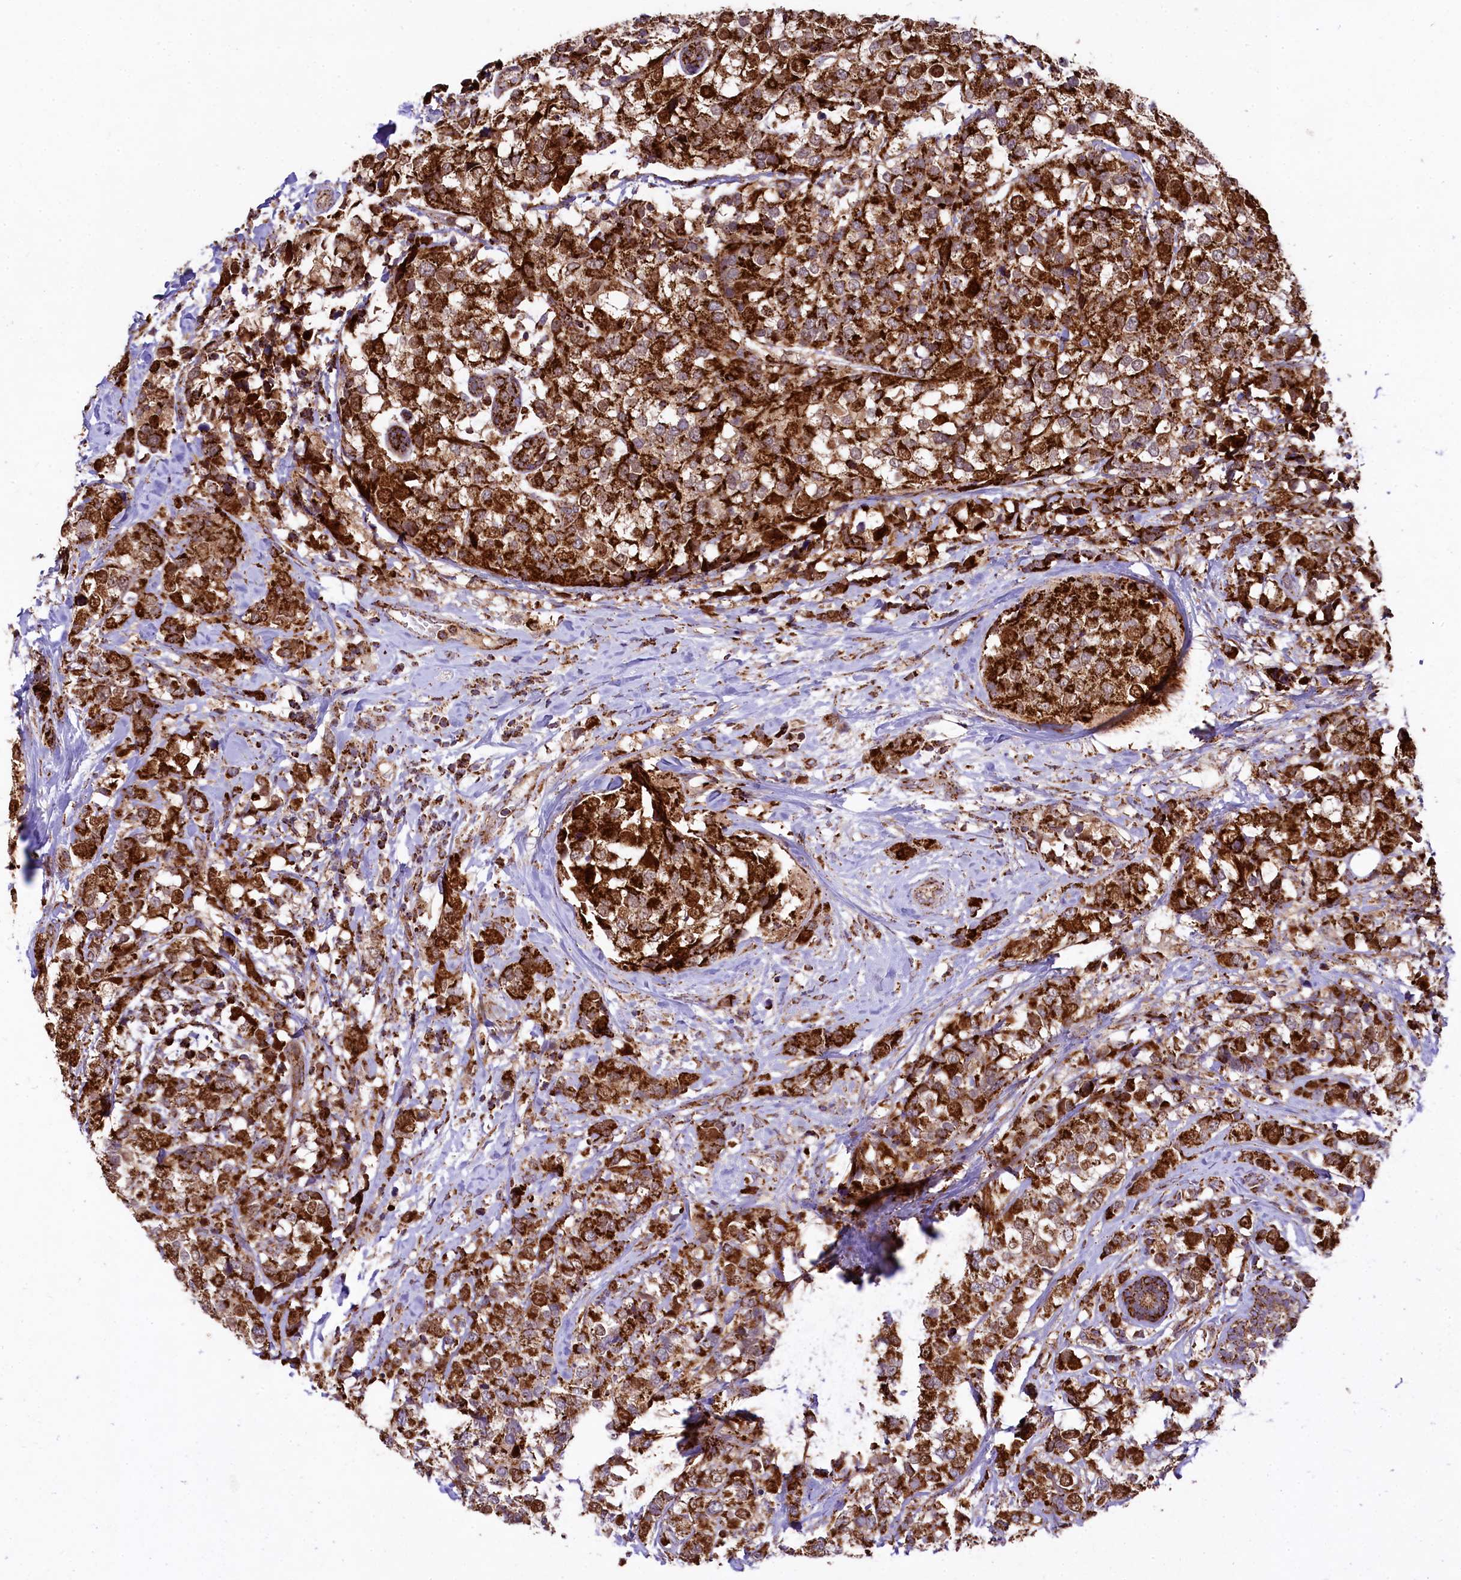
{"staining": {"intensity": "strong", "quantity": ">75%", "location": "cytoplasmic/membranous"}, "tissue": "breast cancer", "cell_type": "Tumor cells", "image_type": "cancer", "snomed": [{"axis": "morphology", "description": "Lobular carcinoma"}, {"axis": "topography", "description": "Breast"}], "caption": "Tumor cells display high levels of strong cytoplasmic/membranous expression in about >75% of cells in breast cancer. (Stains: DAB in brown, nuclei in blue, Microscopy: brightfield microscopy at high magnification).", "gene": "CLYBL", "patient": {"sex": "female", "age": 59}}